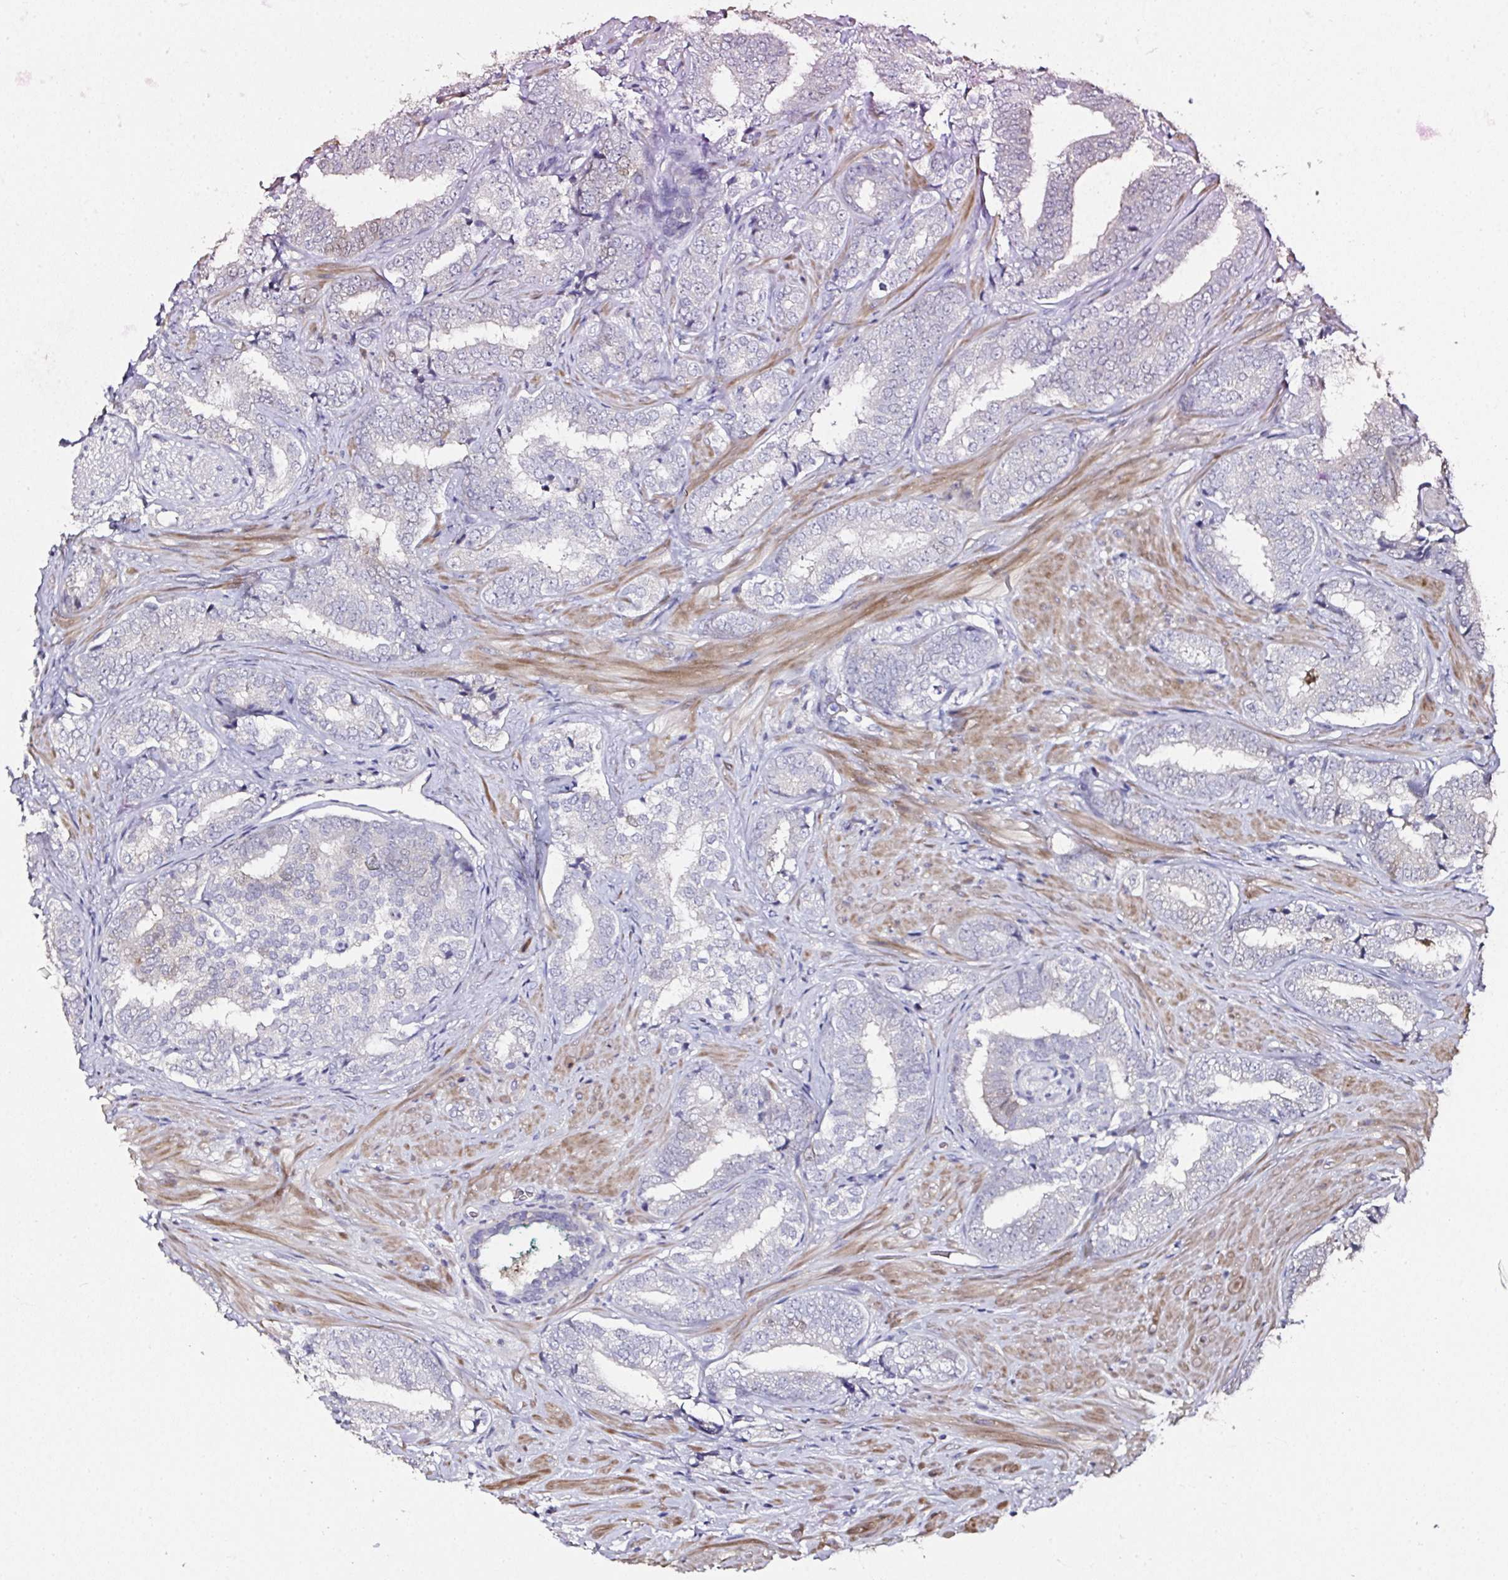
{"staining": {"intensity": "negative", "quantity": "none", "location": "none"}, "tissue": "prostate cancer", "cell_type": "Tumor cells", "image_type": "cancer", "snomed": [{"axis": "morphology", "description": "Adenocarcinoma, High grade"}, {"axis": "topography", "description": "Prostate"}], "caption": "Histopathology image shows no protein staining in tumor cells of prostate cancer tissue. (DAB immunohistochemistry (IHC) visualized using brightfield microscopy, high magnification).", "gene": "A1CF", "patient": {"sex": "male", "age": 72}}